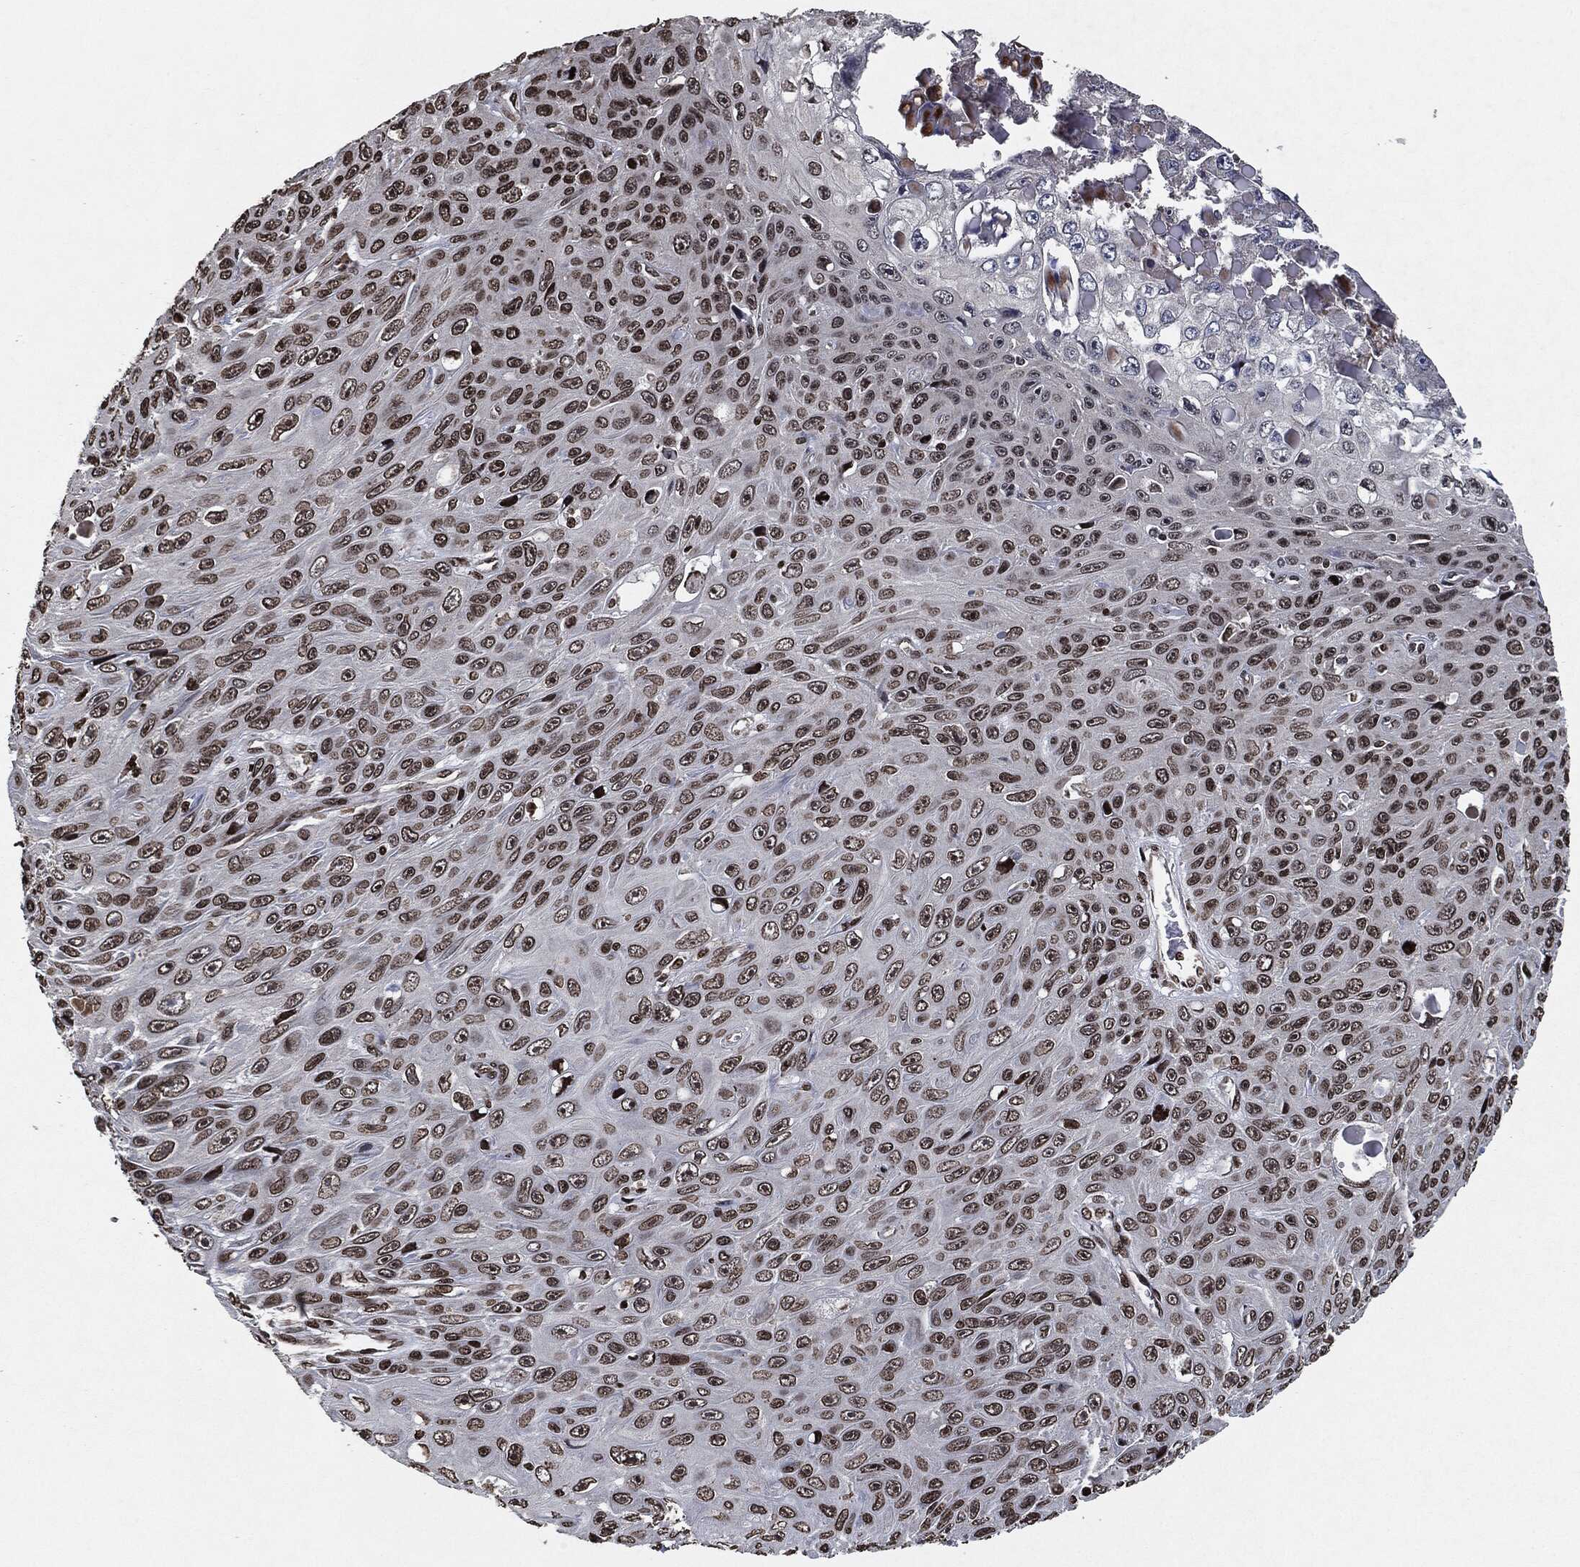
{"staining": {"intensity": "moderate", "quantity": ">75%", "location": "nuclear"}, "tissue": "skin cancer", "cell_type": "Tumor cells", "image_type": "cancer", "snomed": [{"axis": "morphology", "description": "Squamous cell carcinoma, NOS"}, {"axis": "topography", "description": "Skin"}], "caption": "Tumor cells exhibit medium levels of moderate nuclear staining in approximately >75% of cells in skin squamous cell carcinoma.", "gene": "JUN", "patient": {"sex": "male", "age": 82}}